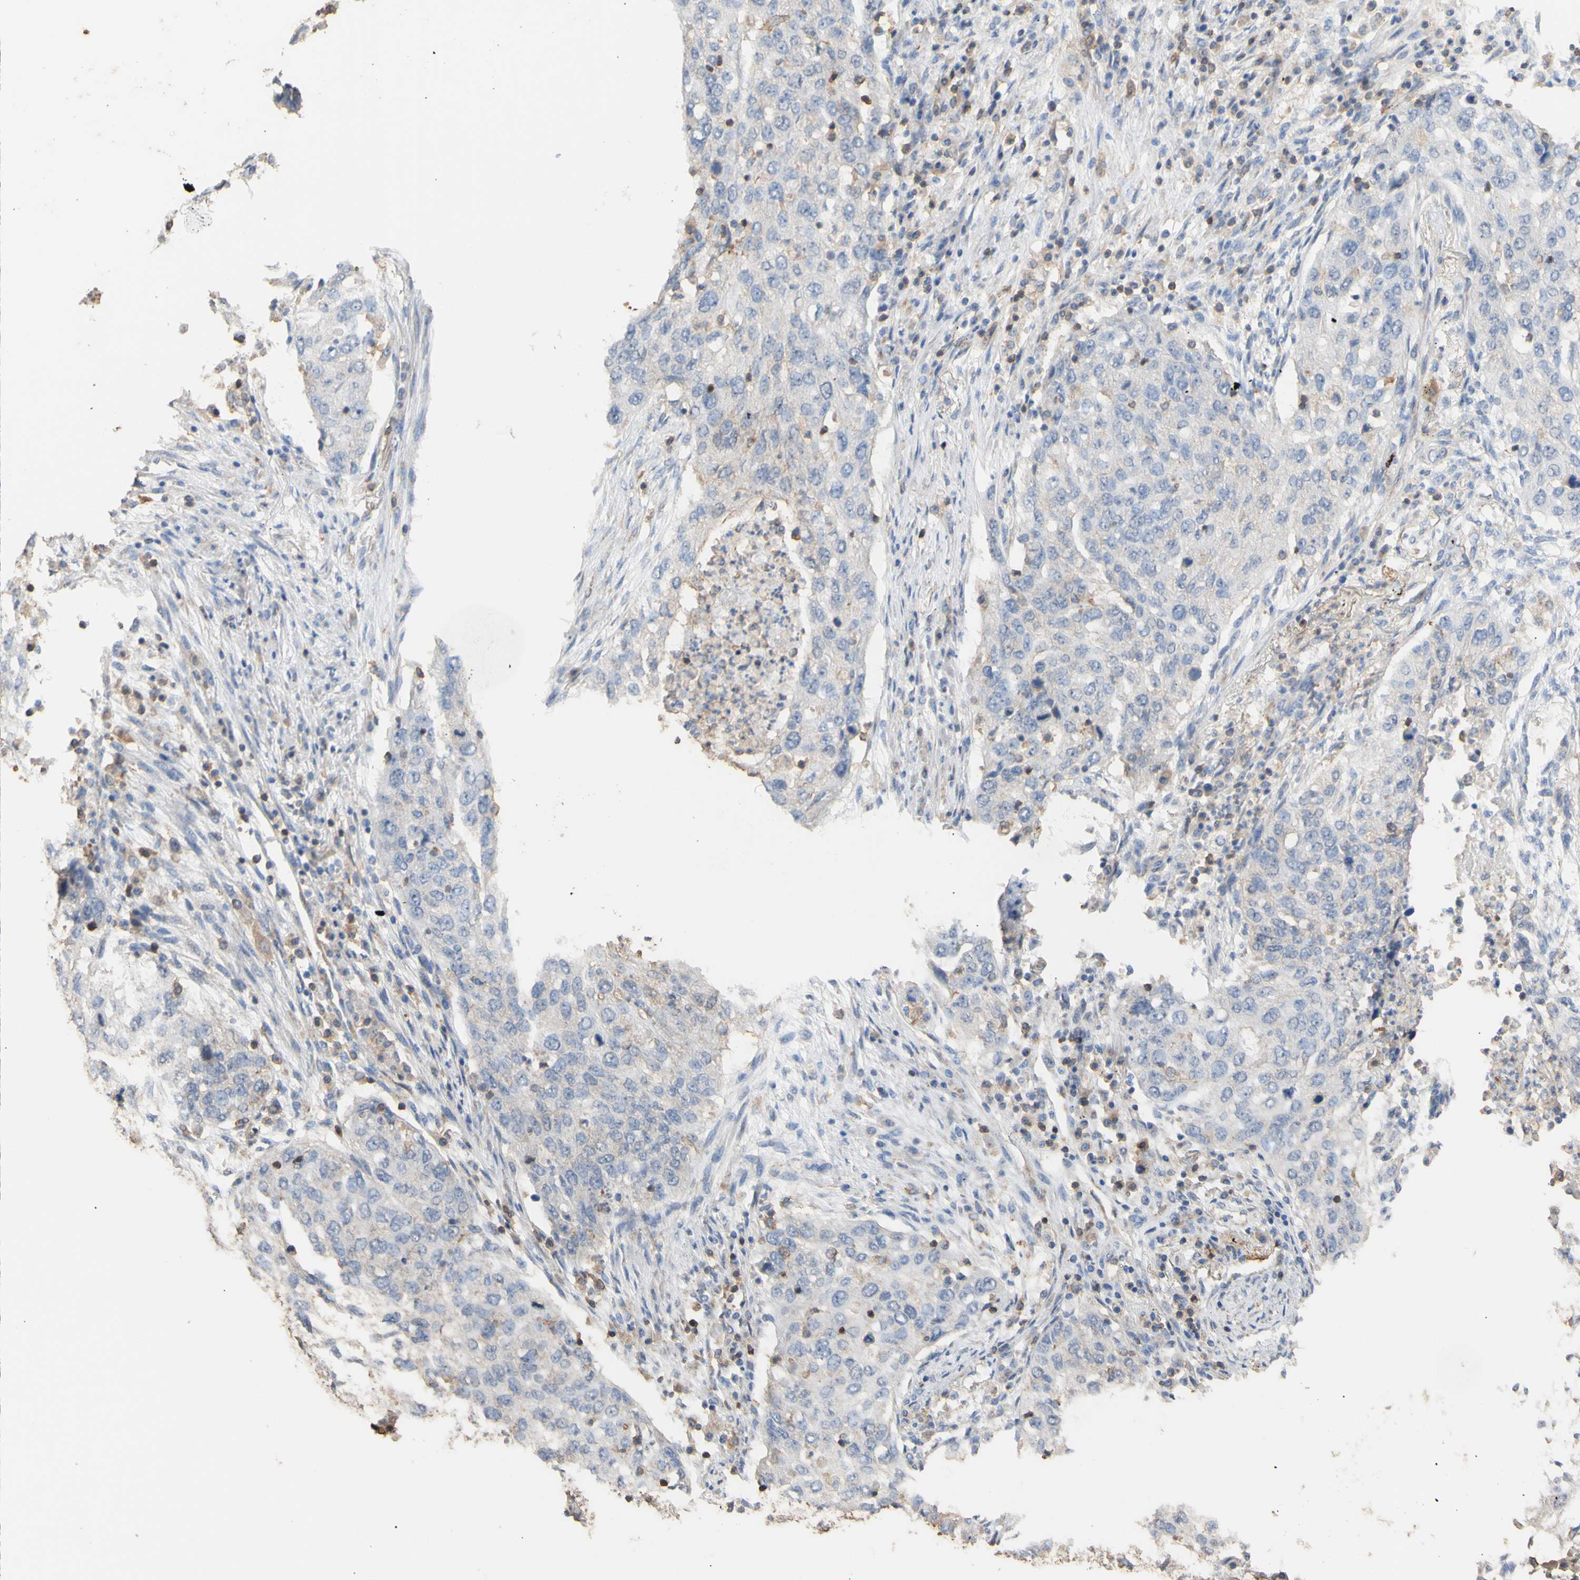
{"staining": {"intensity": "weak", "quantity": "<25%", "location": "cytoplasmic/membranous"}, "tissue": "lung cancer", "cell_type": "Tumor cells", "image_type": "cancer", "snomed": [{"axis": "morphology", "description": "Squamous cell carcinoma, NOS"}, {"axis": "topography", "description": "Lung"}], "caption": "Immunohistochemistry of human squamous cell carcinoma (lung) shows no expression in tumor cells.", "gene": "ALDH9A1", "patient": {"sex": "female", "age": 63}}